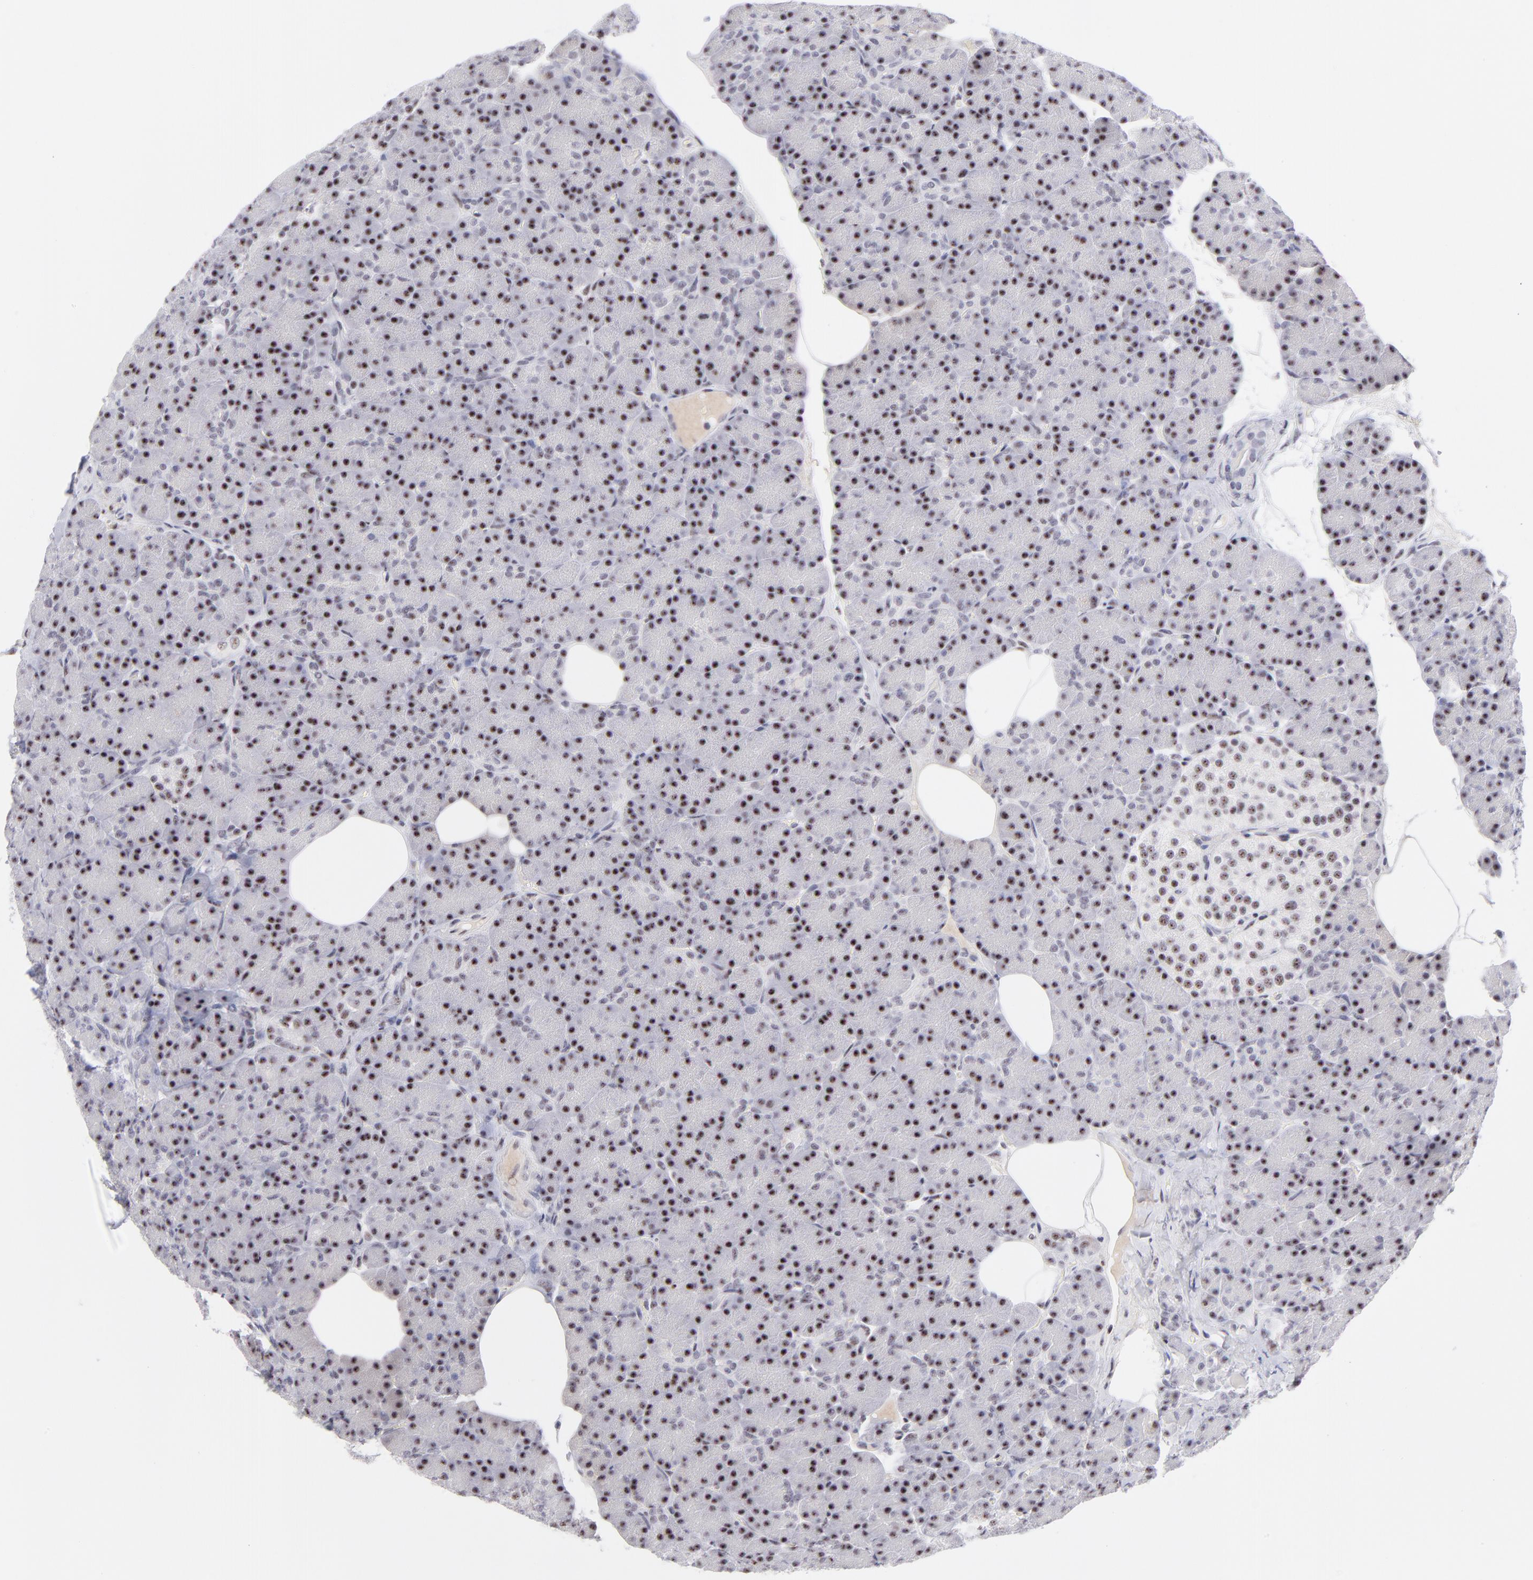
{"staining": {"intensity": "strong", "quantity": ">75%", "location": "nuclear"}, "tissue": "pancreas", "cell_type": "Exocrine glandular cells", "image_type": "normal", "snomed": [{"axis": "morphology", "description": "Normal tissue, NOS"}, {"axis": "topography", "description": "Pancreas"}], "caption": "Protein expression analysis of unremarkable pancreas reveals strong nuclear positivity in approximately >75% of exocrine glandular cells. The staining is performed using DAB brown chromogen to label protein expression. The nuclei are counter-stained blue using hematoxylin.", "gene": "CDC25C", "patient": {"sex": "female", "age": 43}}